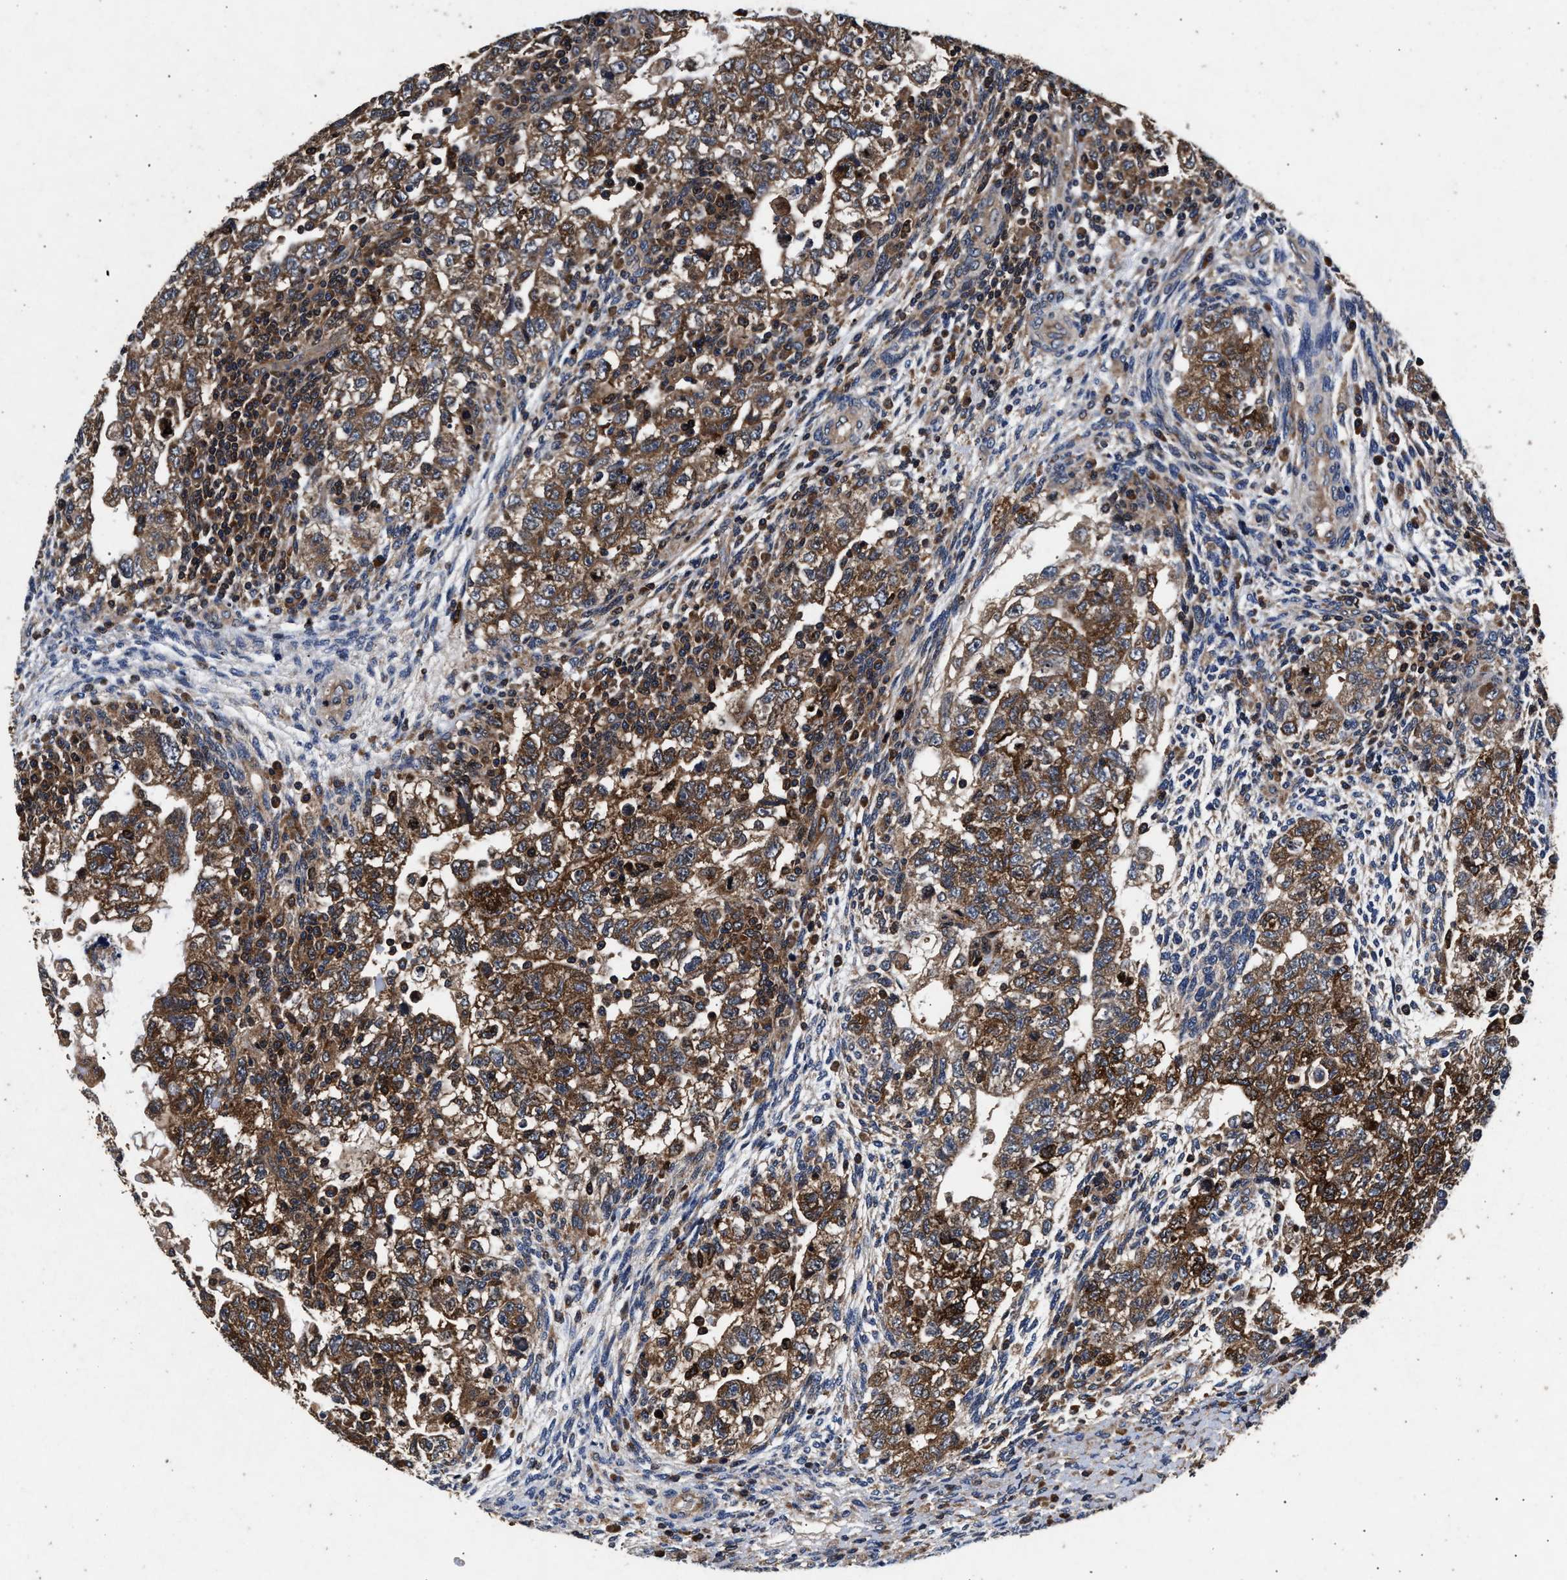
{"staining": {"intensity": "moderate", "quantity": ">75%", "location": "cytoplasmic/membranous"}, "tissue": "testis cancer", "cell_type": "Tumor cells", "image_type": "cancer", "snomed": [{"axis": "morphology", "description": "Normal tissue, NOS"}, {"axis": "morphology", "description": "Carcinoma, Embryonal, NOS"}, {"axis": "topography", "description": "Testis"}], "caption": "Tumor cells demonstrate medium levels of moderate cytoplasmic/membranous positivity in about >75% of cells in testis embryonal carcinoma.", "gene": "NFKB2", "patient": {"sex": "male", "age": 36}}